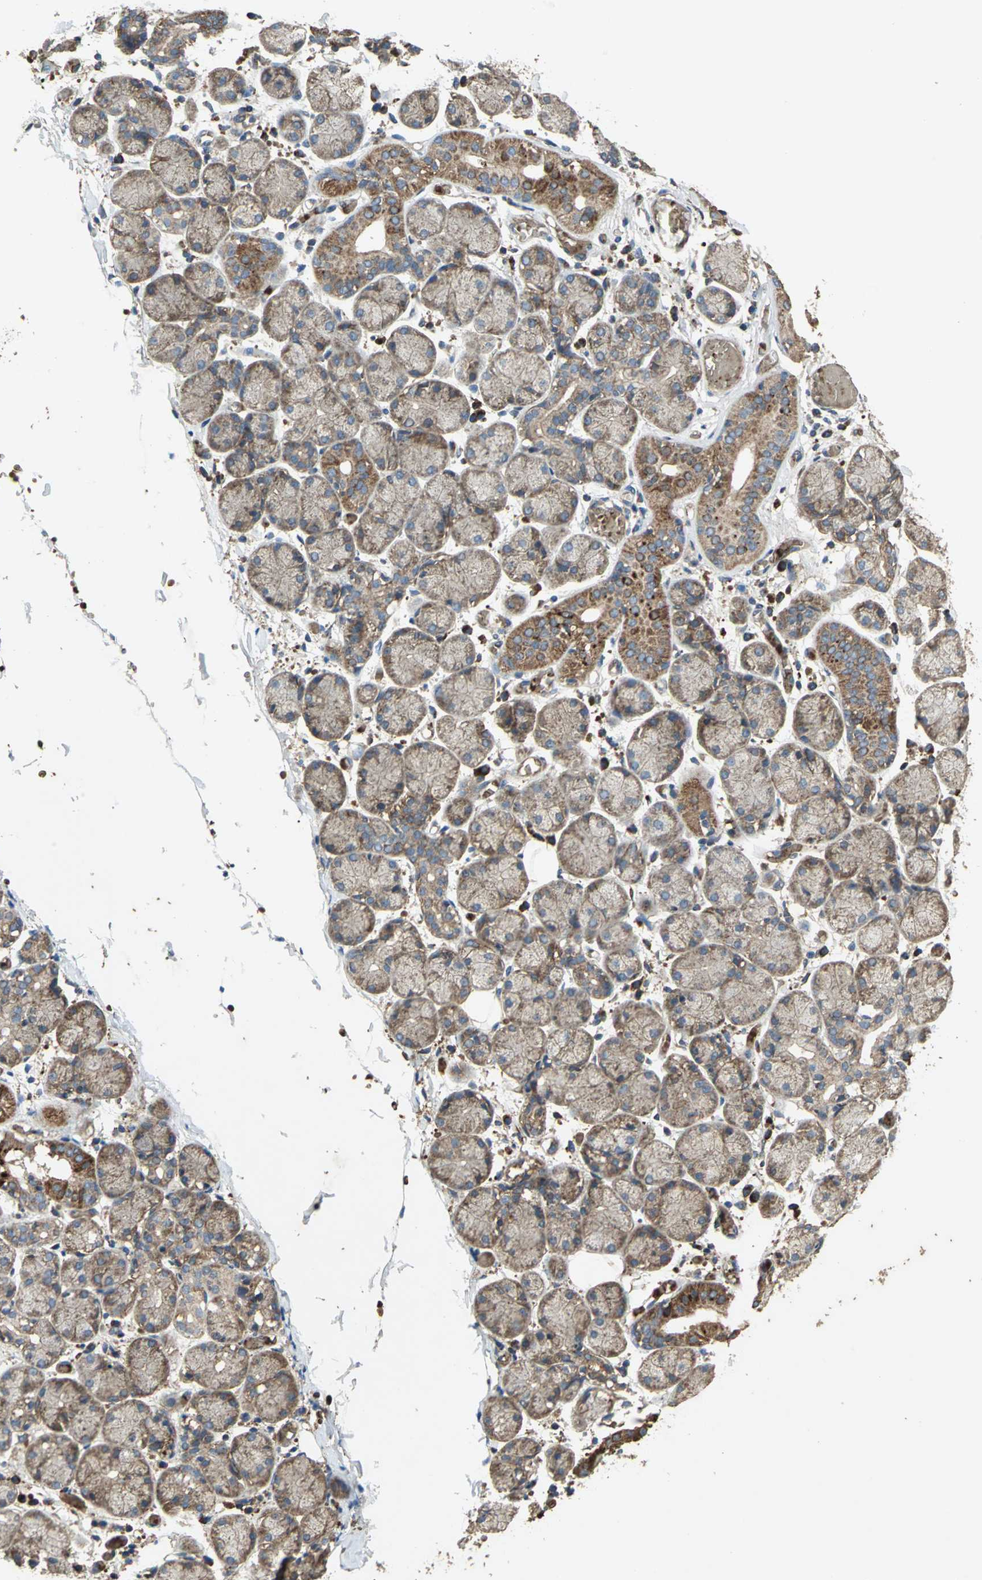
{"staining": {"intensity": "moderate", "quantity": ">75%", "location": "cytoplasmic/membranous"}, "tissue": "salivary gland", "cell_type": "Glandular cells", "image_type": "normal", "snomed": [{"axis": "morphology", "description": "Normal tissue, NOS"}, {"axis": "topography", "description": "Salivary gland"}], "caption": "An immunohistochemistry photomicrograph of benign tissue is shown. Protein staining in brown labels moderate cytoplasmic/membranous positivity in salivary gland within glandular cells. The staining was performed using DAB, with brown indicating positive protein expression. Nuclei are stained blue with hematoxylin.", "gene": "POLRMT", "patient": {"sex": "female", "age": 24}}